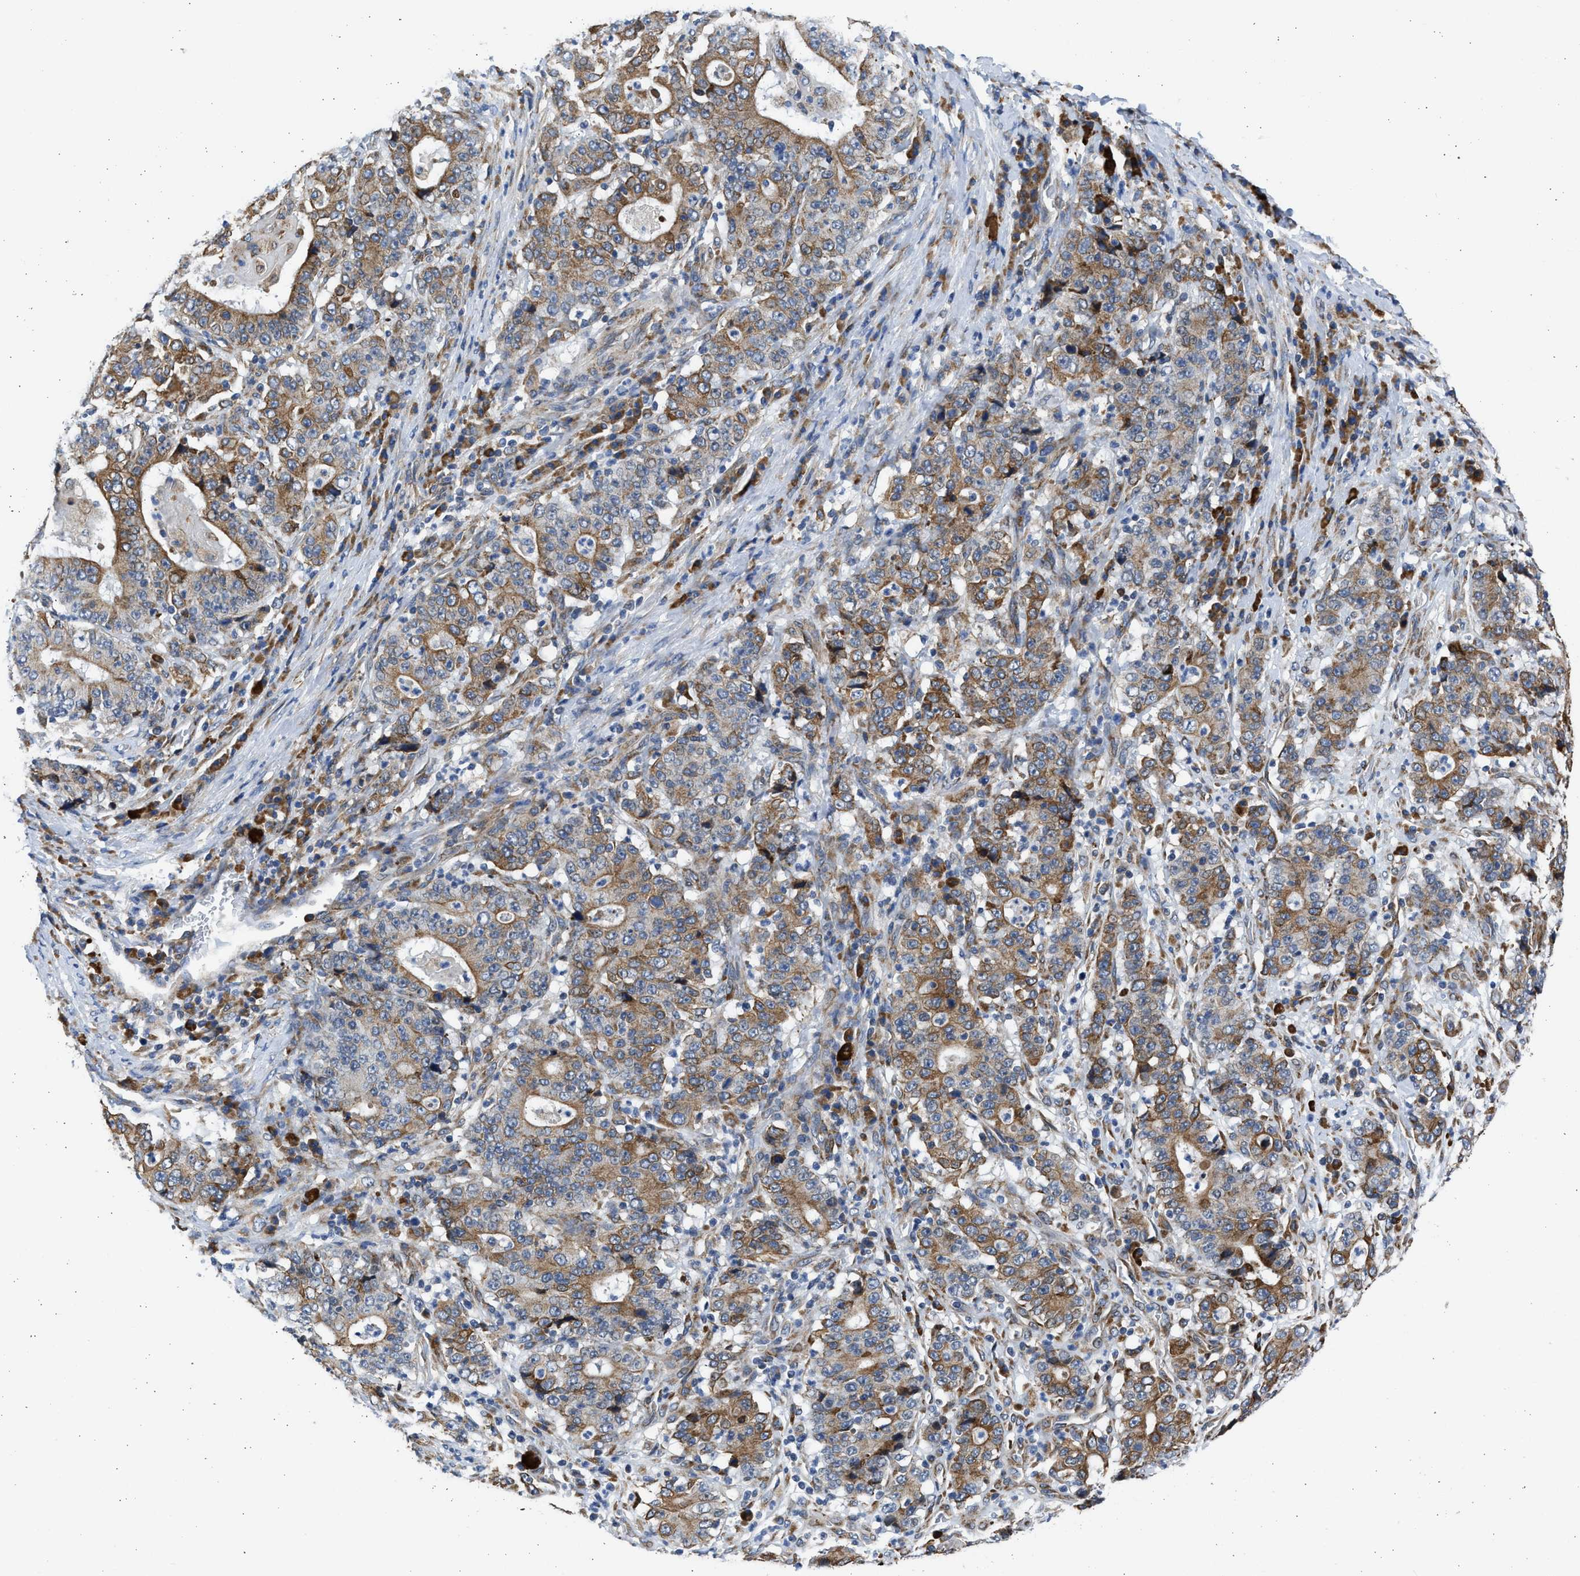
{"staining": {"intensity": "moderate", "quantity": ">75%", "location": "cytoplasmic/membranous"}, "tissue": "stomach cancer", "cell_type": "Tumor cells", "image_type": "cancer", "snomed": [{"axis": "morphology", "description": "Normal tissue, NOS"}, {"axis": "morphology", "description": "Adenocarcinoma, NOS"}, {"axis": "topography", "description": "Stomach, upper"}, {"axis": "topography", "description": "Stomach"}], "caption": "This photomicrograph shows stomach cancer stained with IHC to label a protein in brown. The cytoplasmic/membranous of tumor cells show moderate positivity for the protein. Nuclei are counter-stained blue.", "gene": "PLD2", "patient": {"sex": "male", "age": 59}}